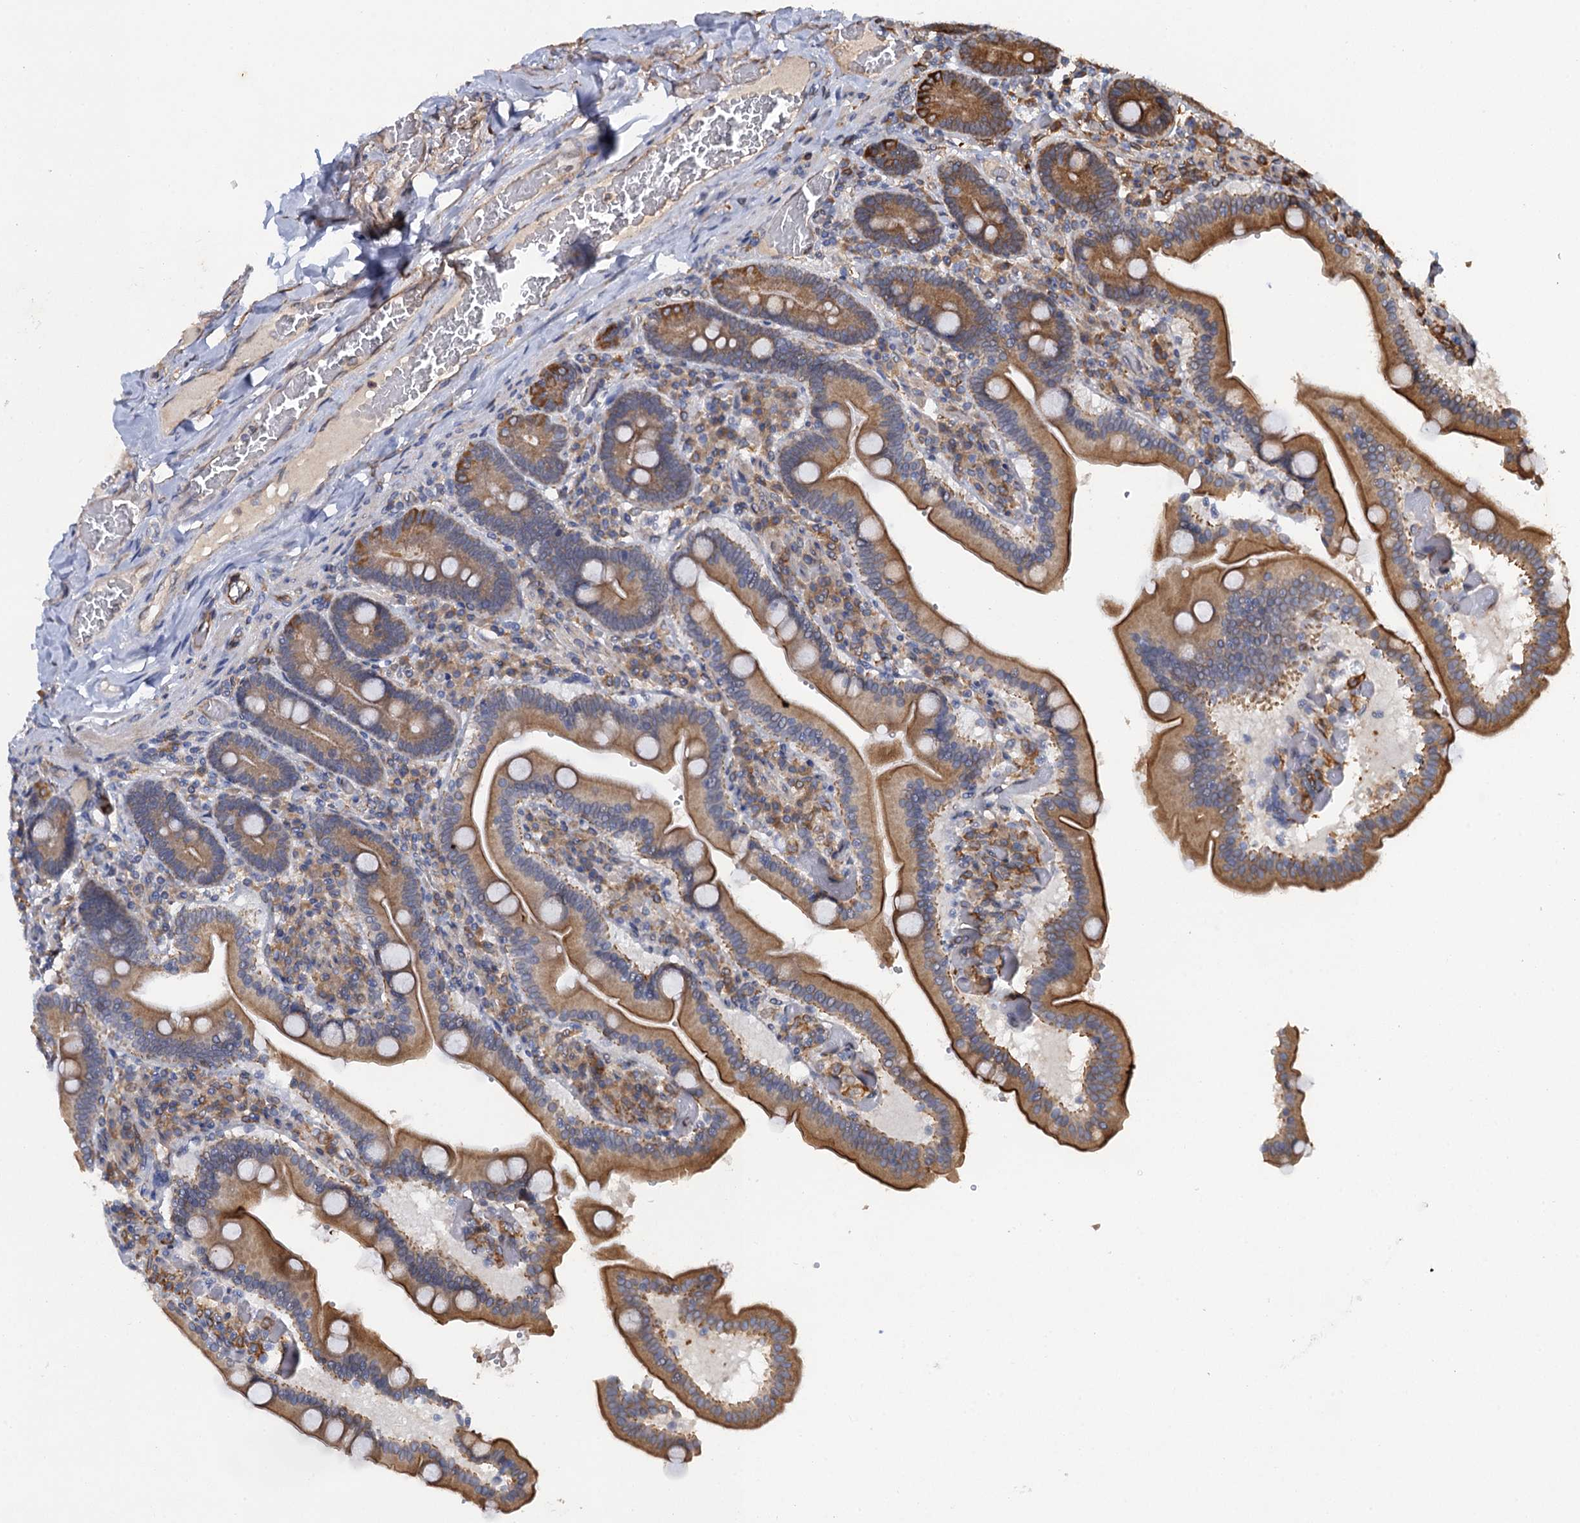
{"staining": {"intensity": "moderate", "quantity": ">75%", "location": "cytoplasmic/membranous"}, "tissue": "duodenum", "cell_type": "Glandular cells", "image_type": "normal", "snomed": [{"axis": "morphology", "description": "Normal tissue, NOS"}, {"axis": "topography", "description": "Duodenum"}], "caption": "A micrograph of duodenum stained for a protein demonstrates moderate cytoplasmic/membranous brown staining in glandular cells.", "gene": "ARMC5", "patient": {"sex": "female", "age": 62}}